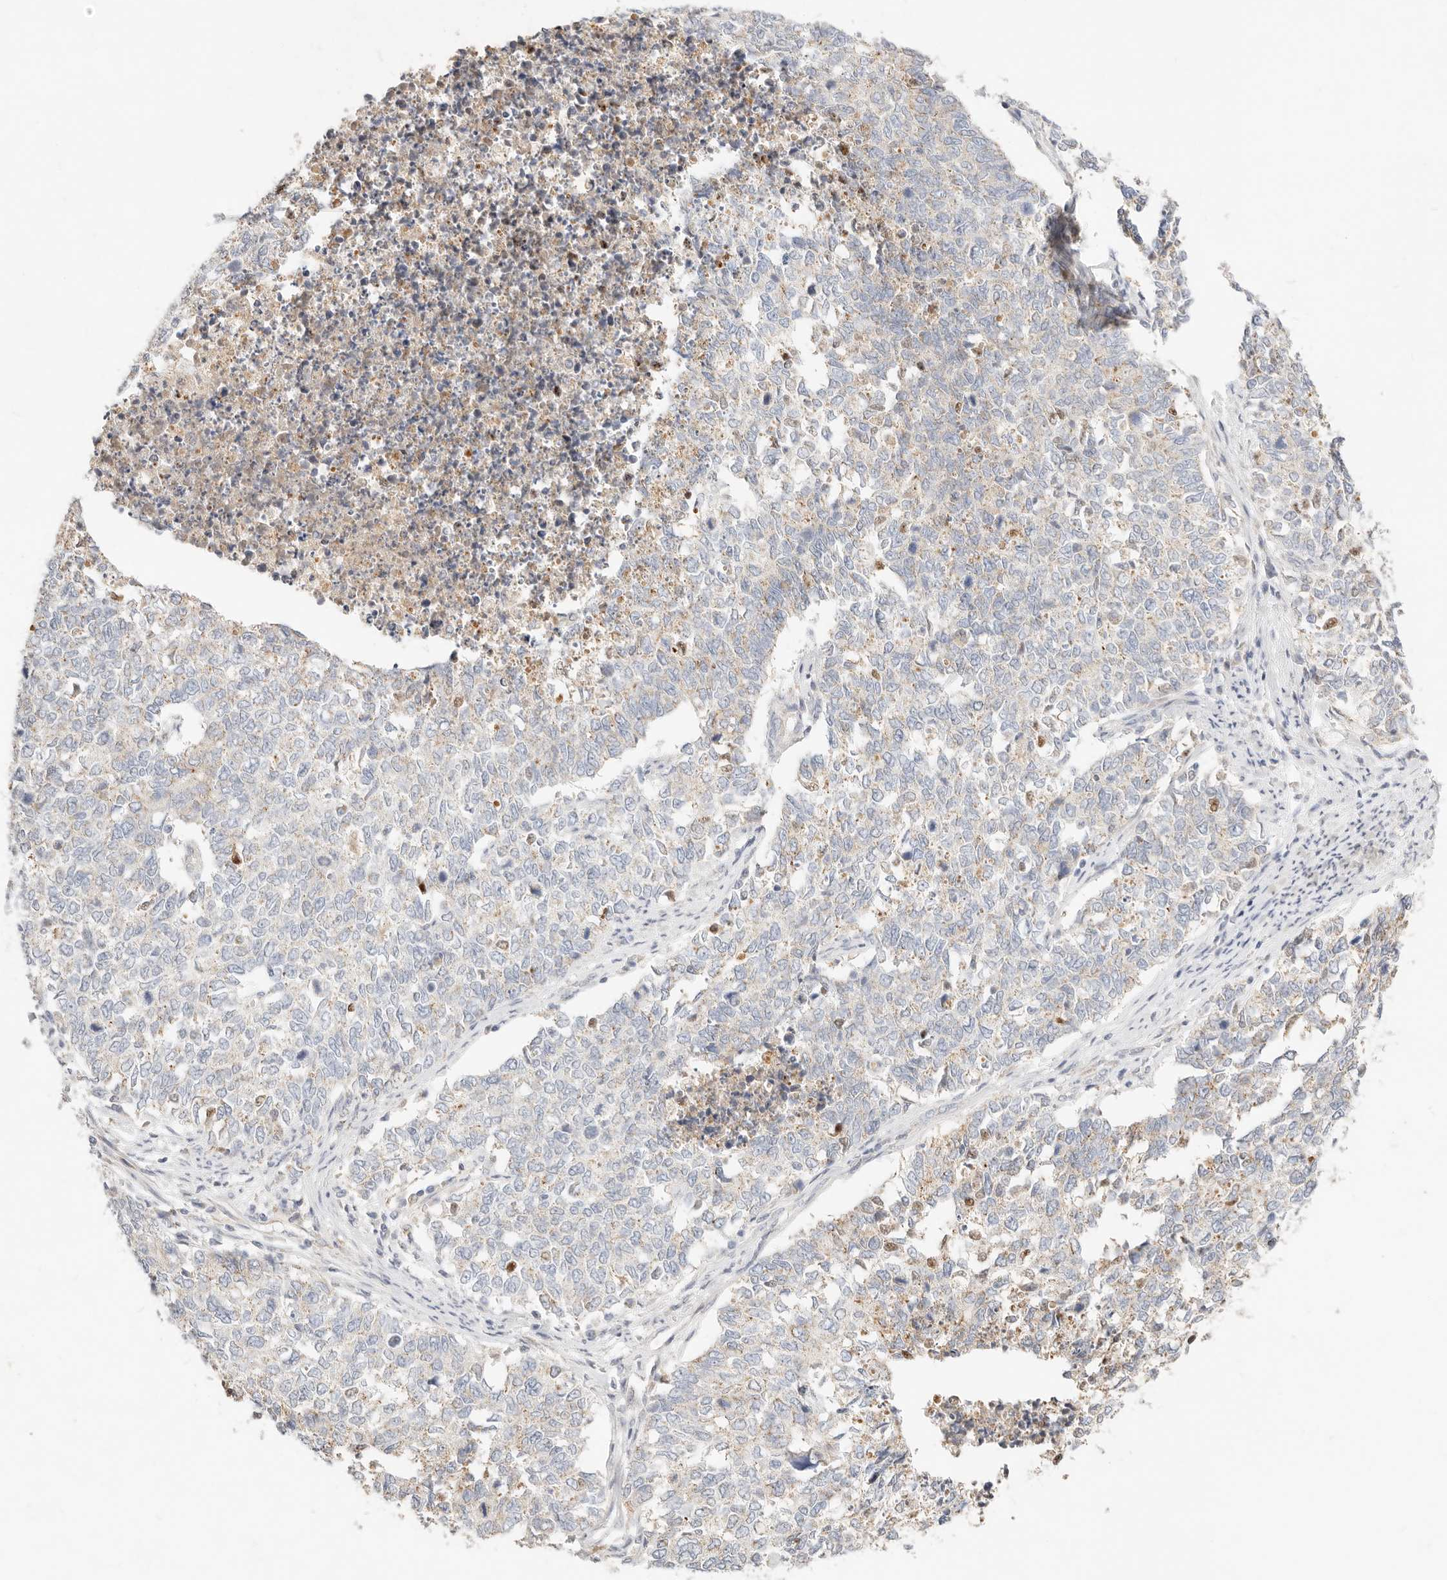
{"staining": {"intensity": "weak", "quantity": "<25%", "location": "cytoplasmic/membranous"}, "tissue": "cervical cancer", "cell_type": "Tumor cells", "image_type": "cancer", "snomed": [{"axis": "morphology", "description": "Squamous cell carcinoma, NOS"}, {"axis": "topography", "description": "Cervix"}], "caption": "Immunohistochemistry micrograph of neoplastic tissue: human cervical cancer stained with DAB (3,3'-diaminobenzidine) reveals no significant protein positivity in tumor cells.", "gene": "ACOX1", "patient": {"sex": "female", "age": 63}}